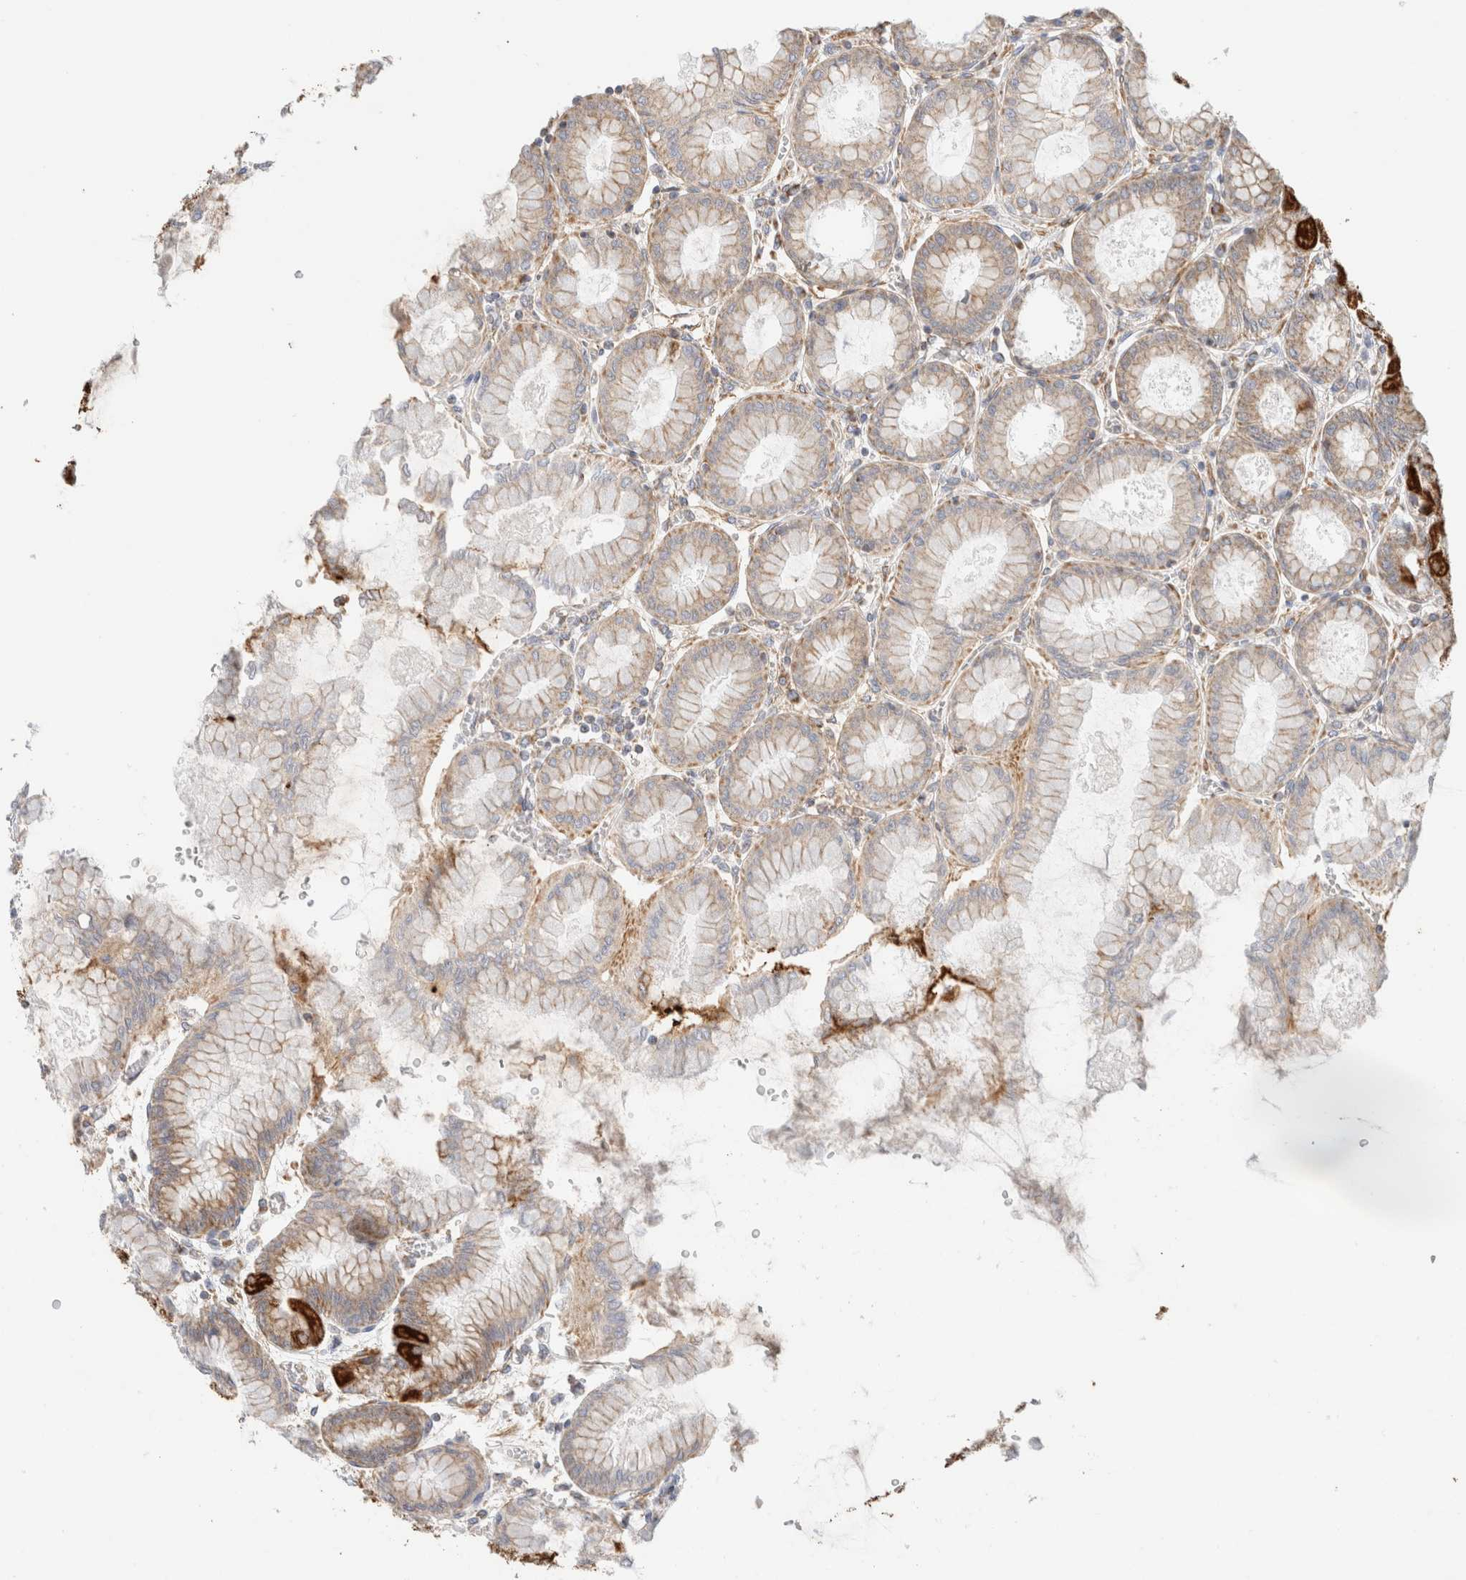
{"staining": {"intensity": "strong", "quantity": "<25%", "location": "cytoplasmic/membranous"}, "tissue": "stomach", "cell_type": "Glandular cells", "image_type": "normal", "snomed": [{"axis": "morphology", "description": "Normal tissue, NOS"}, {"axis": "topography", "description": "Stomach, upper"}], "caption": "Immunohistochemical staining of unremarkable stomach shows strong cytoplasmic/membranous protein expression in approximately <25% of glandular cells. The staining was performed using DAB to visualize the protein expression in brown, while the nuclei were stained in blue with hematoxylin (Magnification: 20x).", "gene": "MRM3", "patient": {"sex": "female", "age": 56}}